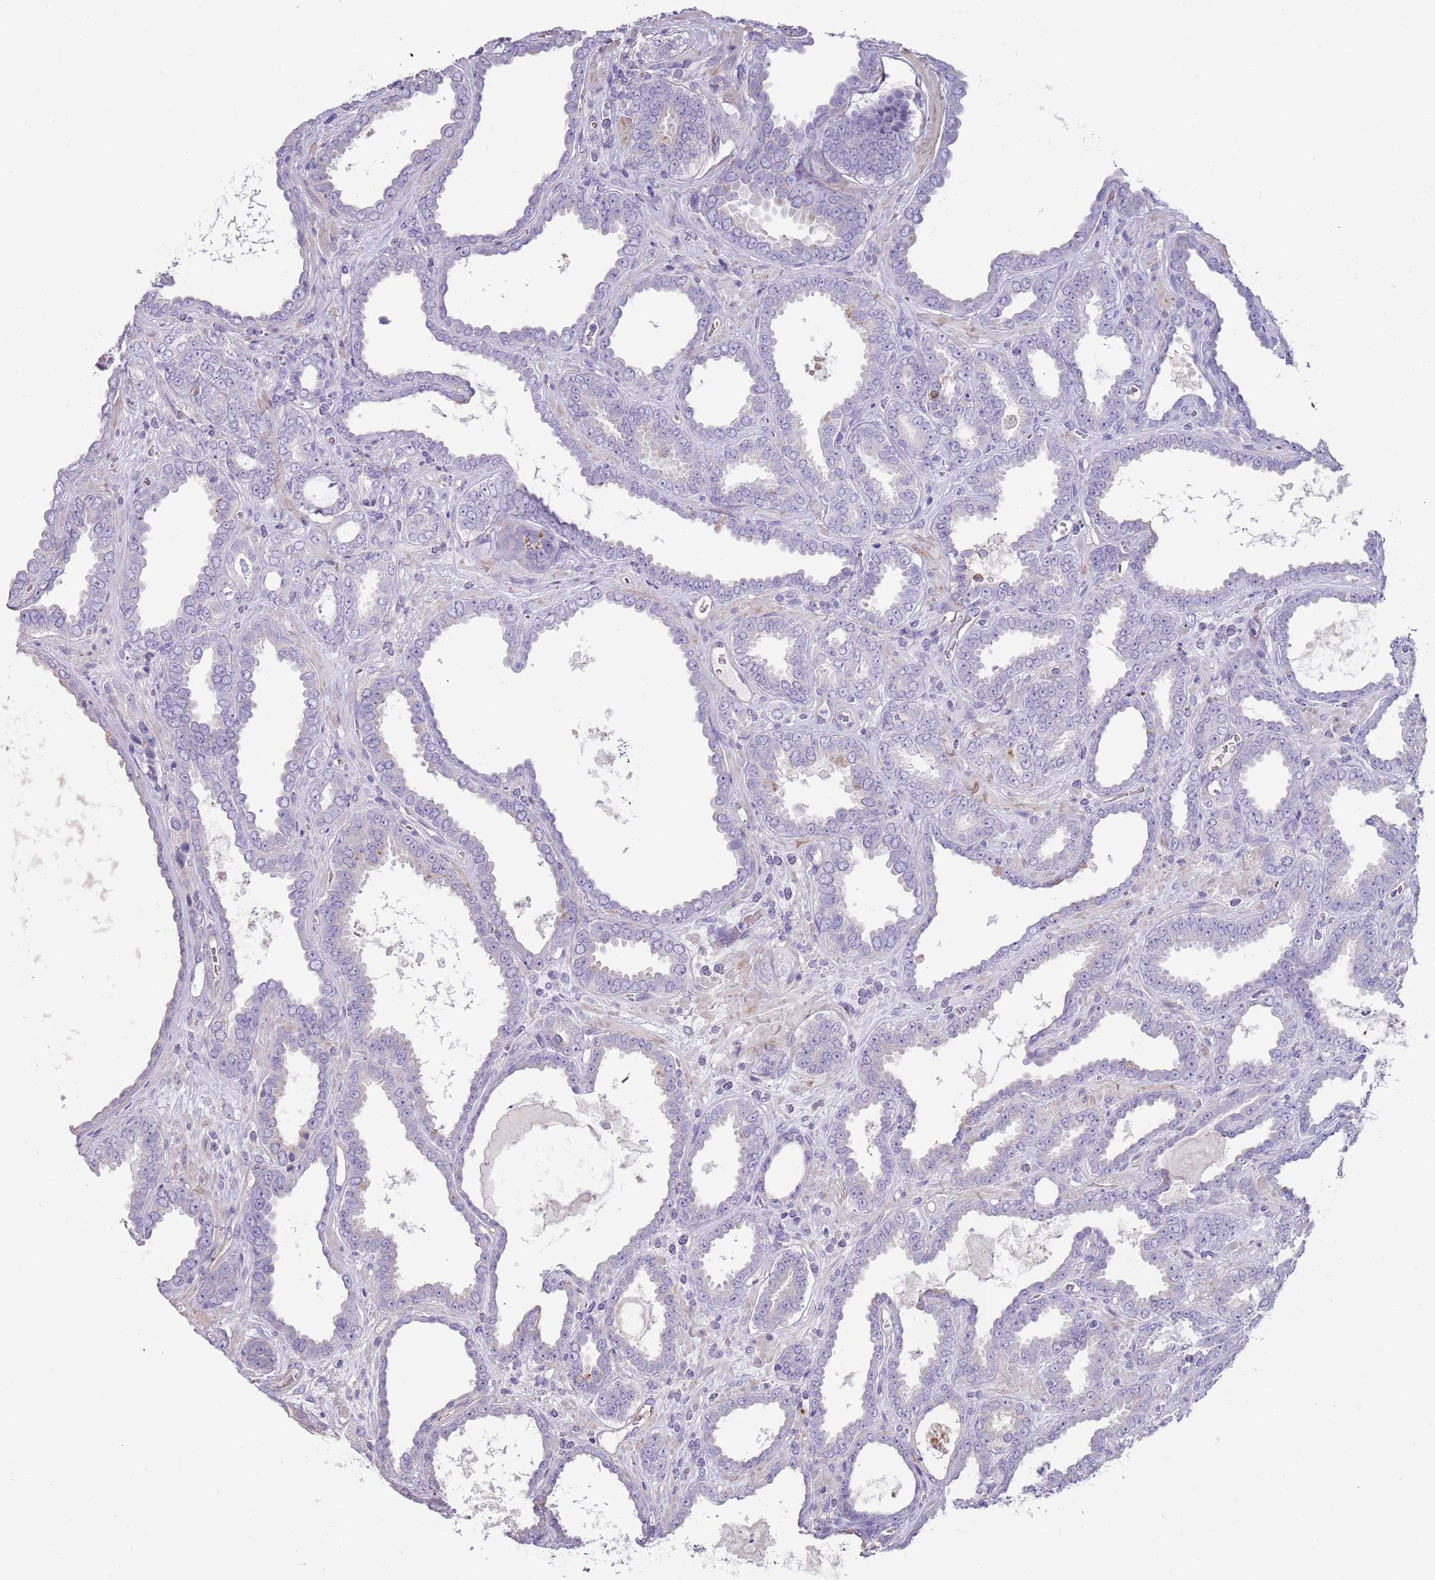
{"staining": {"intensity": "negative", "quantity": "none", "location": "none"}, "tissue": "prostate cancer", "cell_type": "Tumor cells", "image_type": "cancer", "snomed": [{"axis": "morphology", "description": "Adenocarcinoma, High grade"}, {"axis": "topography", "description": "Prostate"}], "caption": "Adenocarcinoma (high-grade) (prostate) stained for a protein using IHC exhibits no expression tumor cells.", "gene": "NBPF3", "patient": {"sex": "male", "age": 72}}